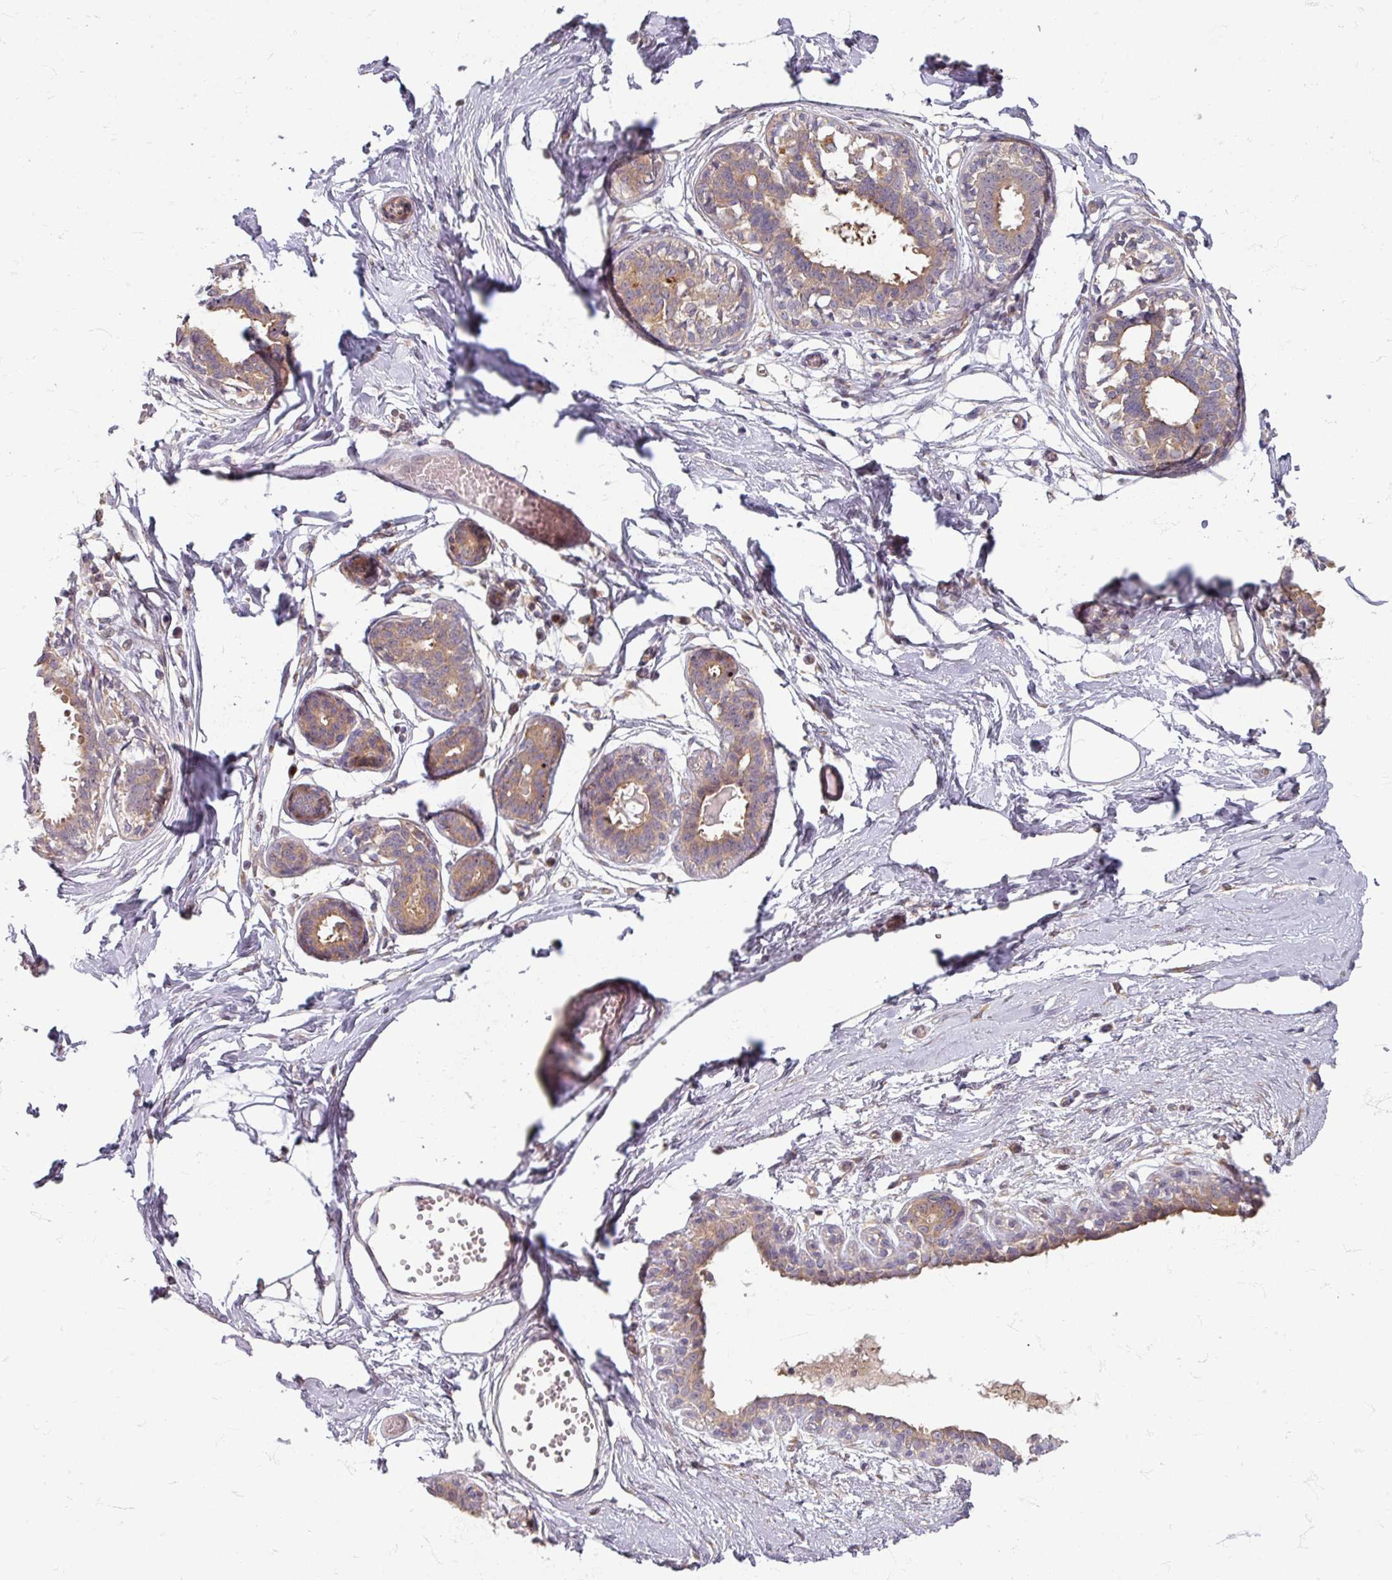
{"staining": {"intensity": "negative", "quantity": "none", "location": "none"}, "tissue": "breast", "cell_type": "Adipocytes", "image_type": "normal", "snomed": [{"axis": "morphology", "description": "Normal tissue, NOS"}, {"axis": "topography", "description": "Breast"}], "caption": "Histopathology image shows no protein positivity in adipocytes of normal breast. (DAB IHC, high magnification).", "gene": "STAM", "patient": {"sex": "female", "age": 45}}